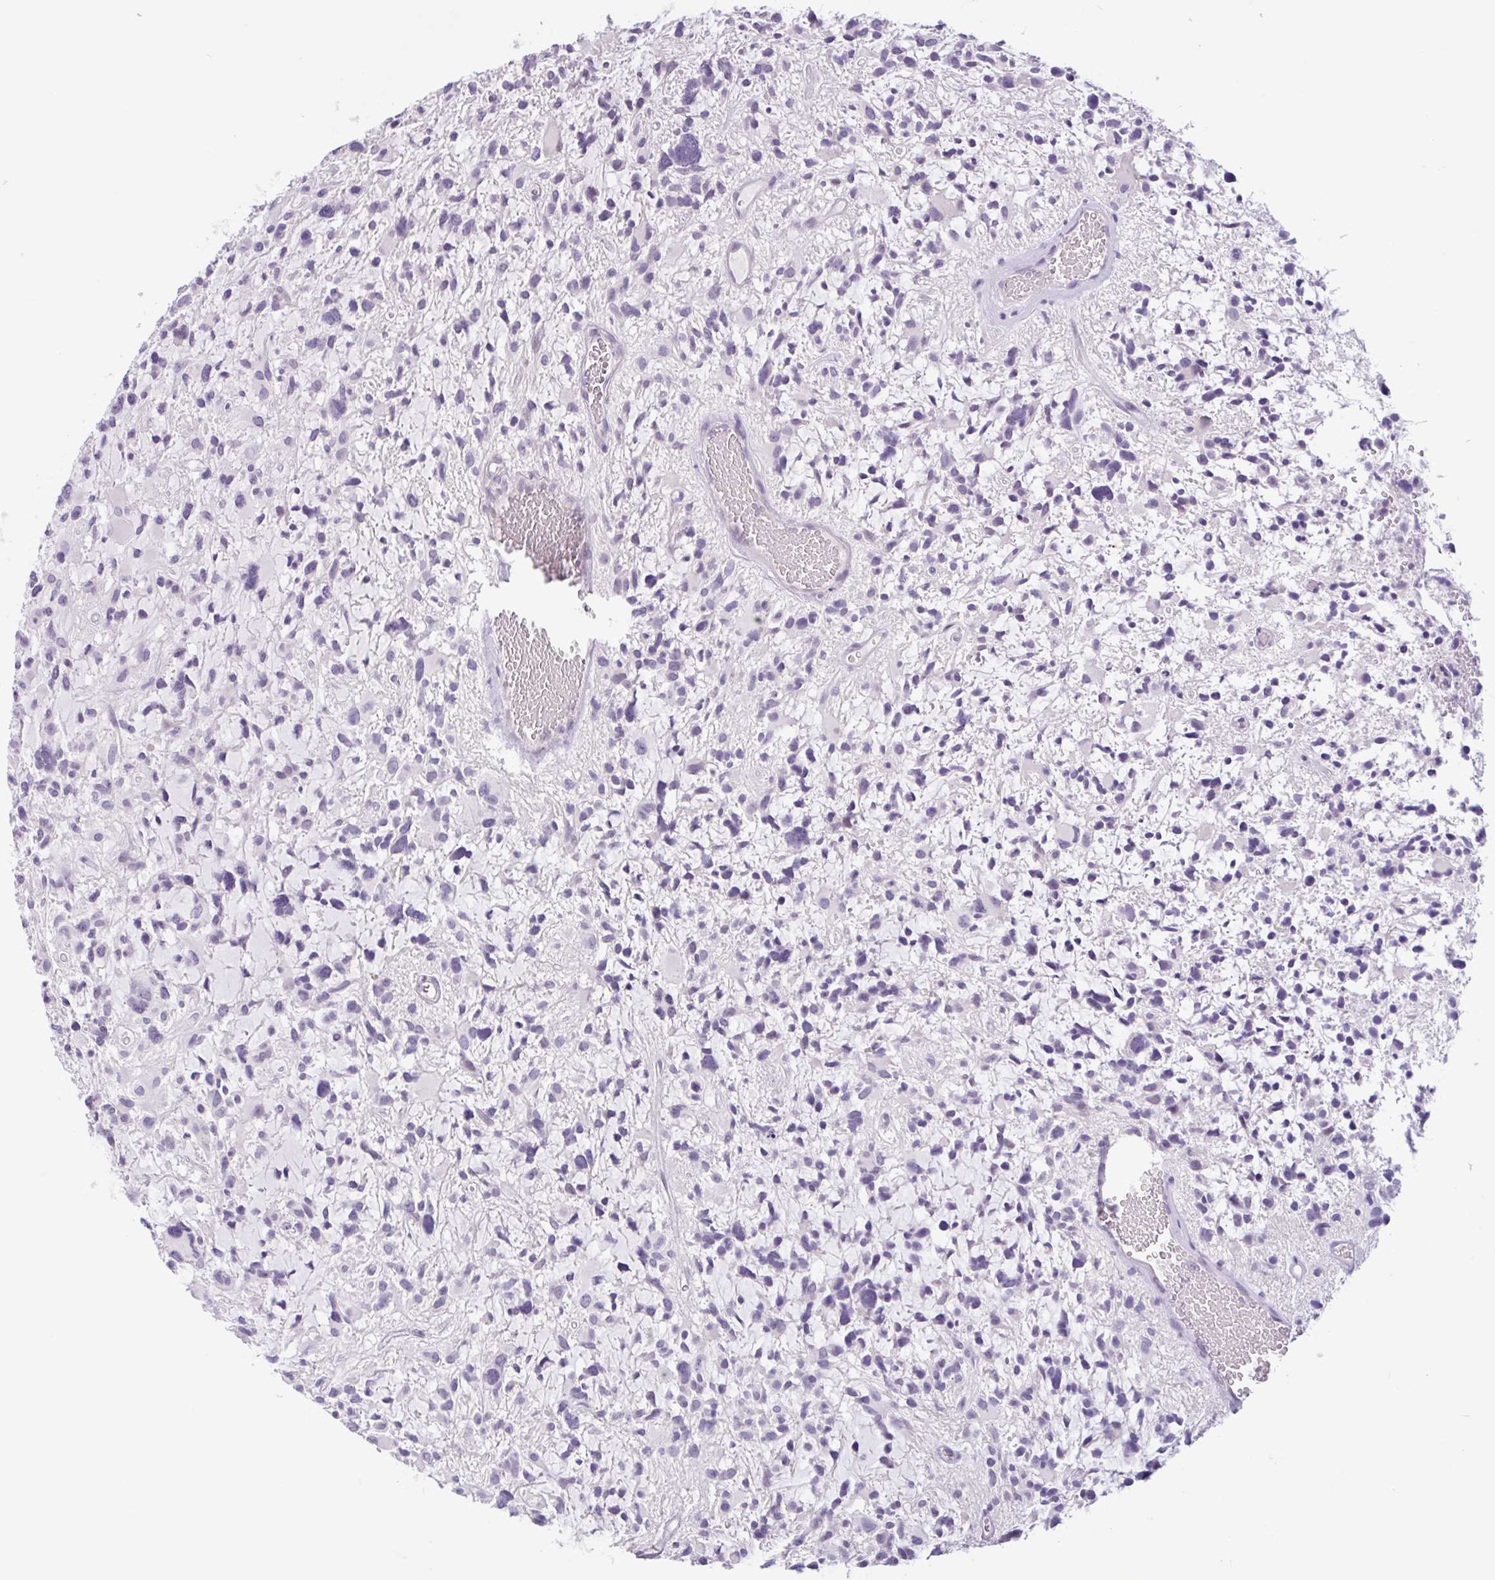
{"staining": {"intensity": "negative", "quantity": "none", "location": "none"}, "tissue": "glioma", "cell_type": "Tumor cells", "image_type": "cancer", "snomed": [{"axis": "morphology", "description": "Glioma, malignant, High grade"}, {"axis": "topography", "description": "Brain"}], "caption": "IHC image of glioma stained for a protein (brown), which demonstrates no positivity in tumor cells.", "gene": "CTSE", "patient": {"sex": "female", "age": 11}}